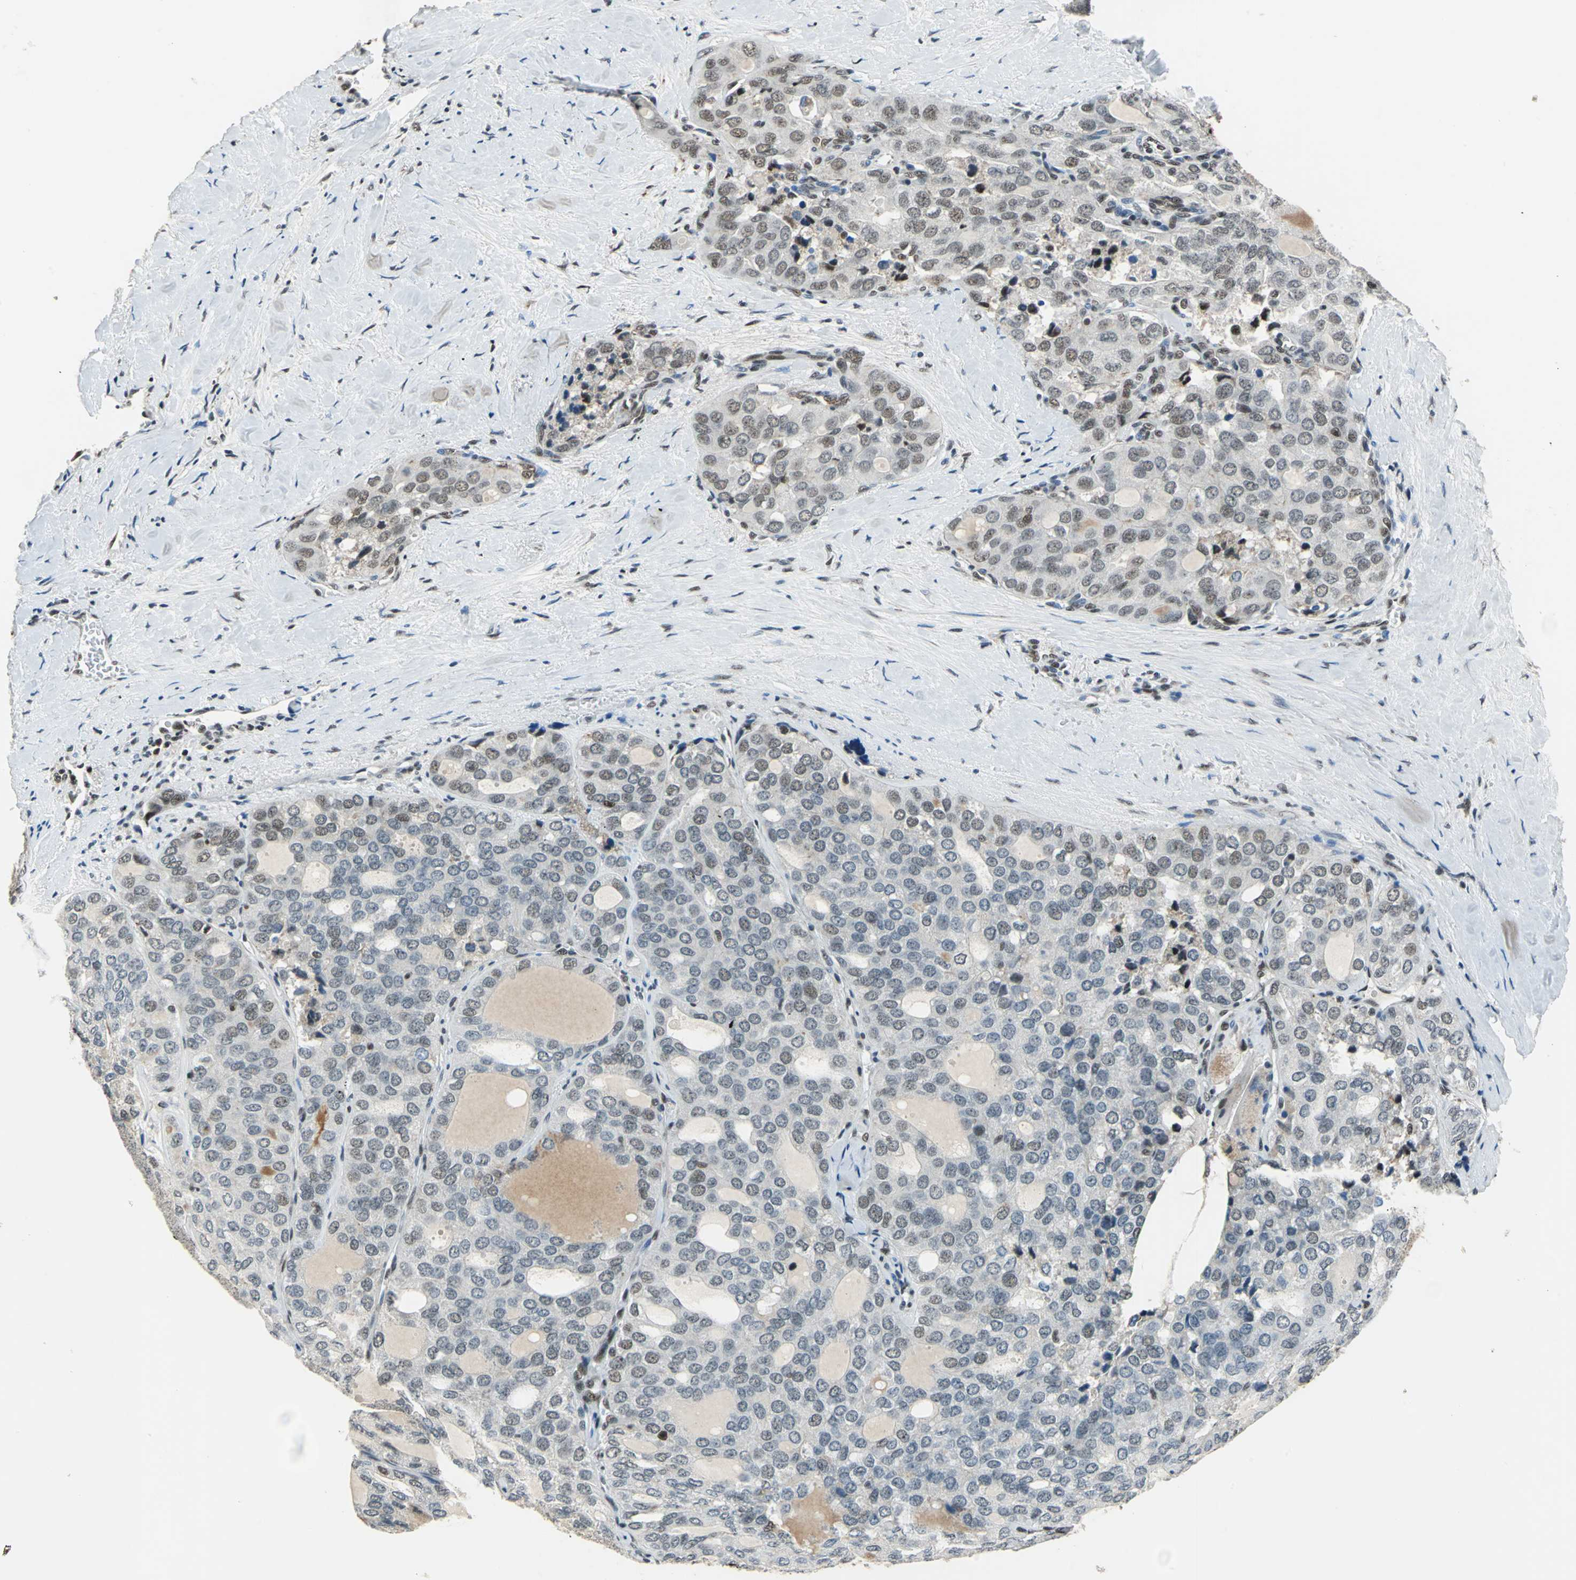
{"staining": {"intensity": "weak", "quantity": "<25%", "location": "nuclear"}, "tissue": "thyroid cancer", "cell_type": "Tumor cells", "image_type": "cancer", "snomed": [{"axis": "morphology", "description": "Follicular adenoma carcinoma, NOS"}, {"axis": "topography", "description": "Thyroid gland"}], "caption": "IHC histopathology image of thyroid follicular adenoma carcinoma stained for a protein (brown), which reveals no expression in tumor cells. (DAB immunohistochemistry with hematoxylin counter stain).", "gene": "BCLAF1", "patient": {"sex": "male", "age": 75}}